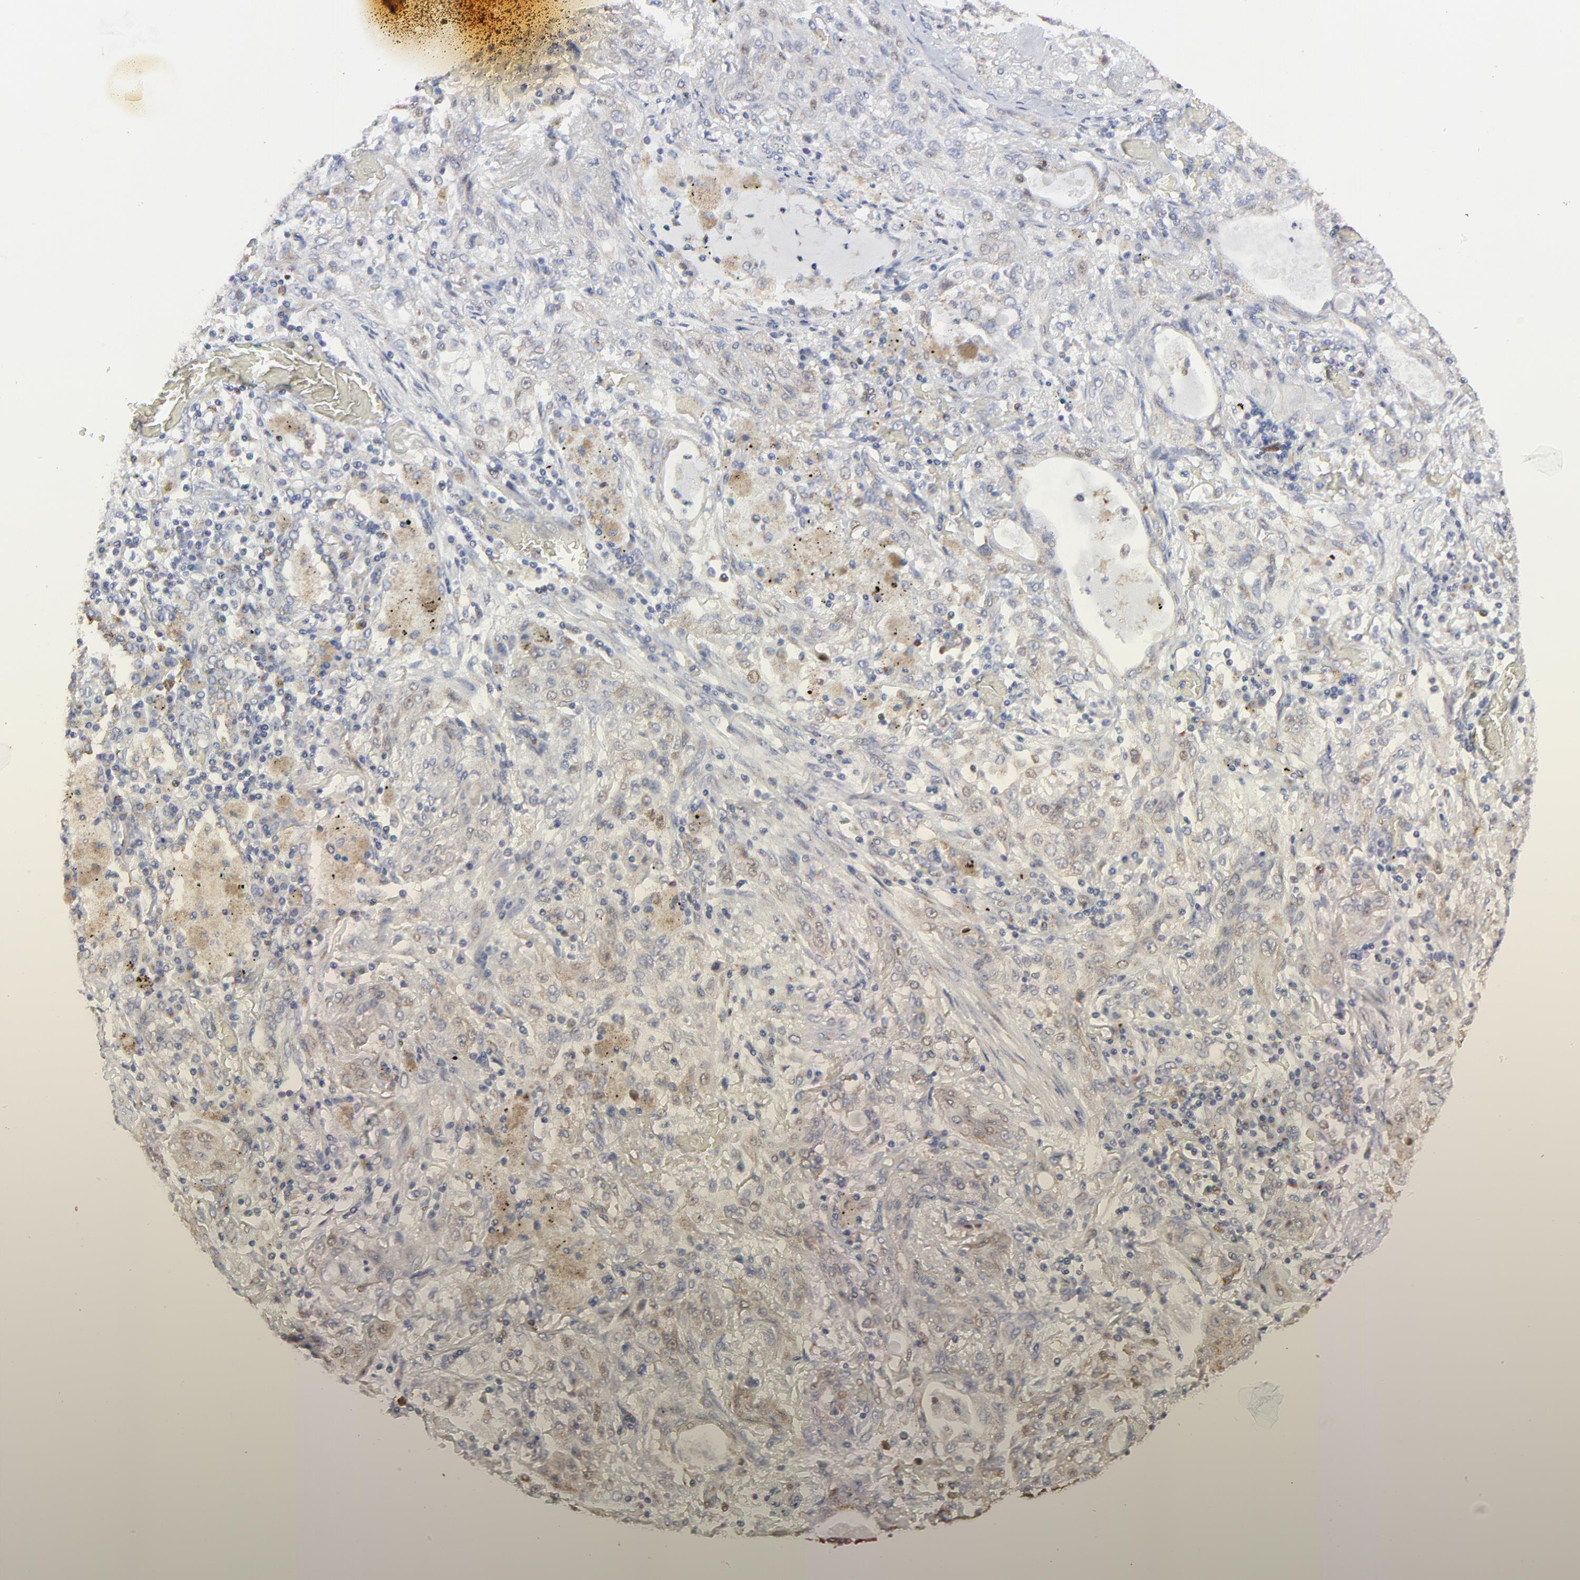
{"staining": {"intensity": "weak", "quantity": "<25%", "location": "cytoplasmic/membranous"}, "tissue": "lung cancer", "cell_type": "Tumor cells", "image_type": "cancer", "snomed": [{"axis": "morphology", "description": "Squamous cell carcinoma, NOS"}, {"axis": "topography", "description": "Lung"}], "caption": "The histopathology image shows no significant positivity in tumor cells of lung cancer.", "gene": "NCAPH", "patient": {"sex": "female", "age": 47}}